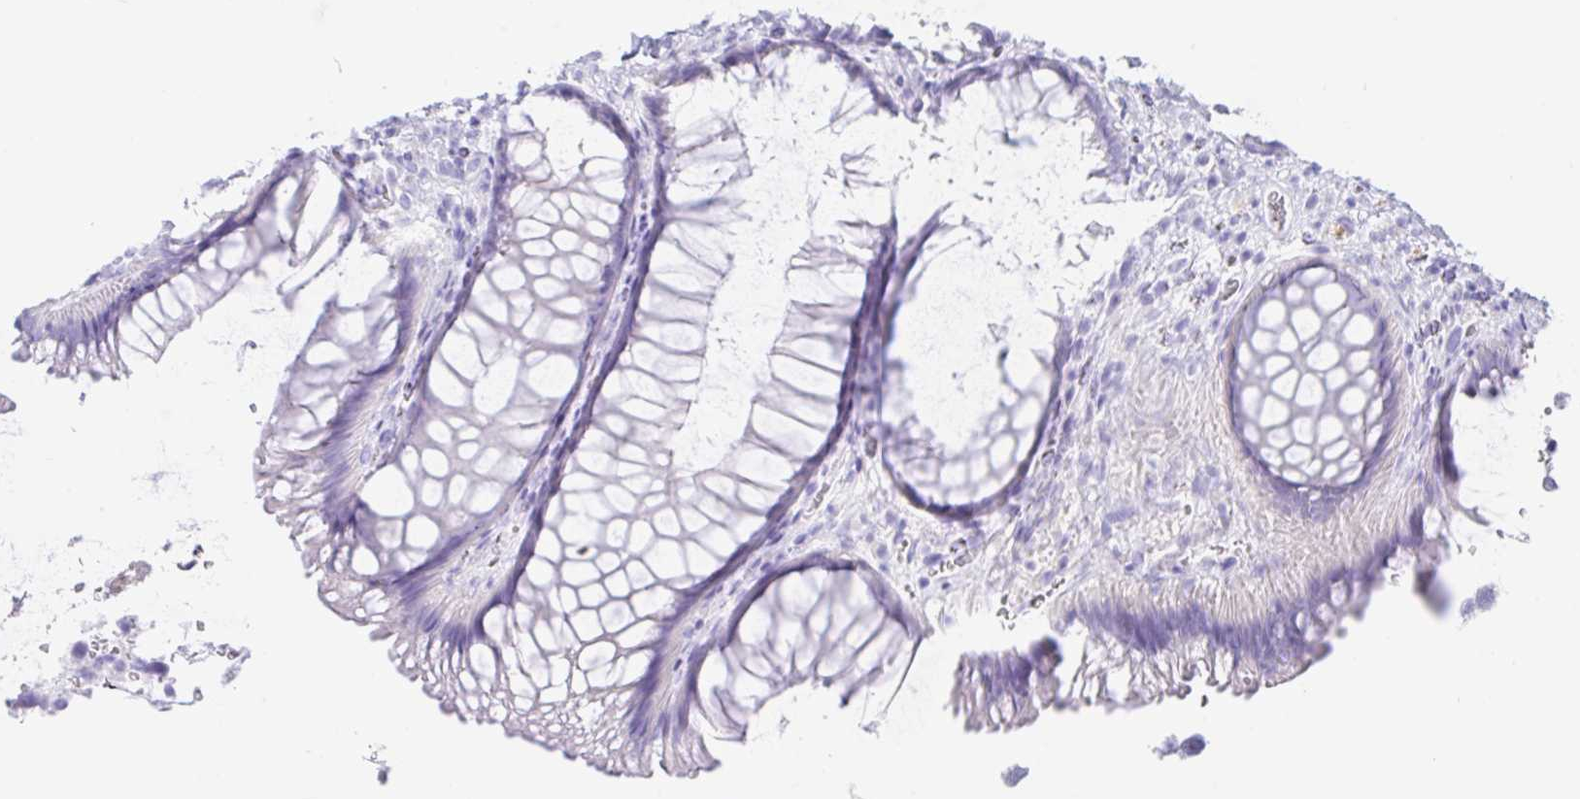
{"staining": {"intensity": "negative", "quantity": "none", "location": "none"}, "tissue": "rectum", "cell_type": "Glandular cells", "image_type": "normal", "snomed": [{"axis": "morphology", "description": "Normal tissue, NOS"}, {"axis": "topography", "description": "Rectum"}], "caption": "Benign rectum was stained to show a protein in brown. There is no significant staining in glandular cells. (Brightfield microscopy of DAB (3,3'-diaminobenzidine) immunohistochemistry at high magnification).", "gene": "PAX8", "patient": {"sex": "male", "age": 53}}